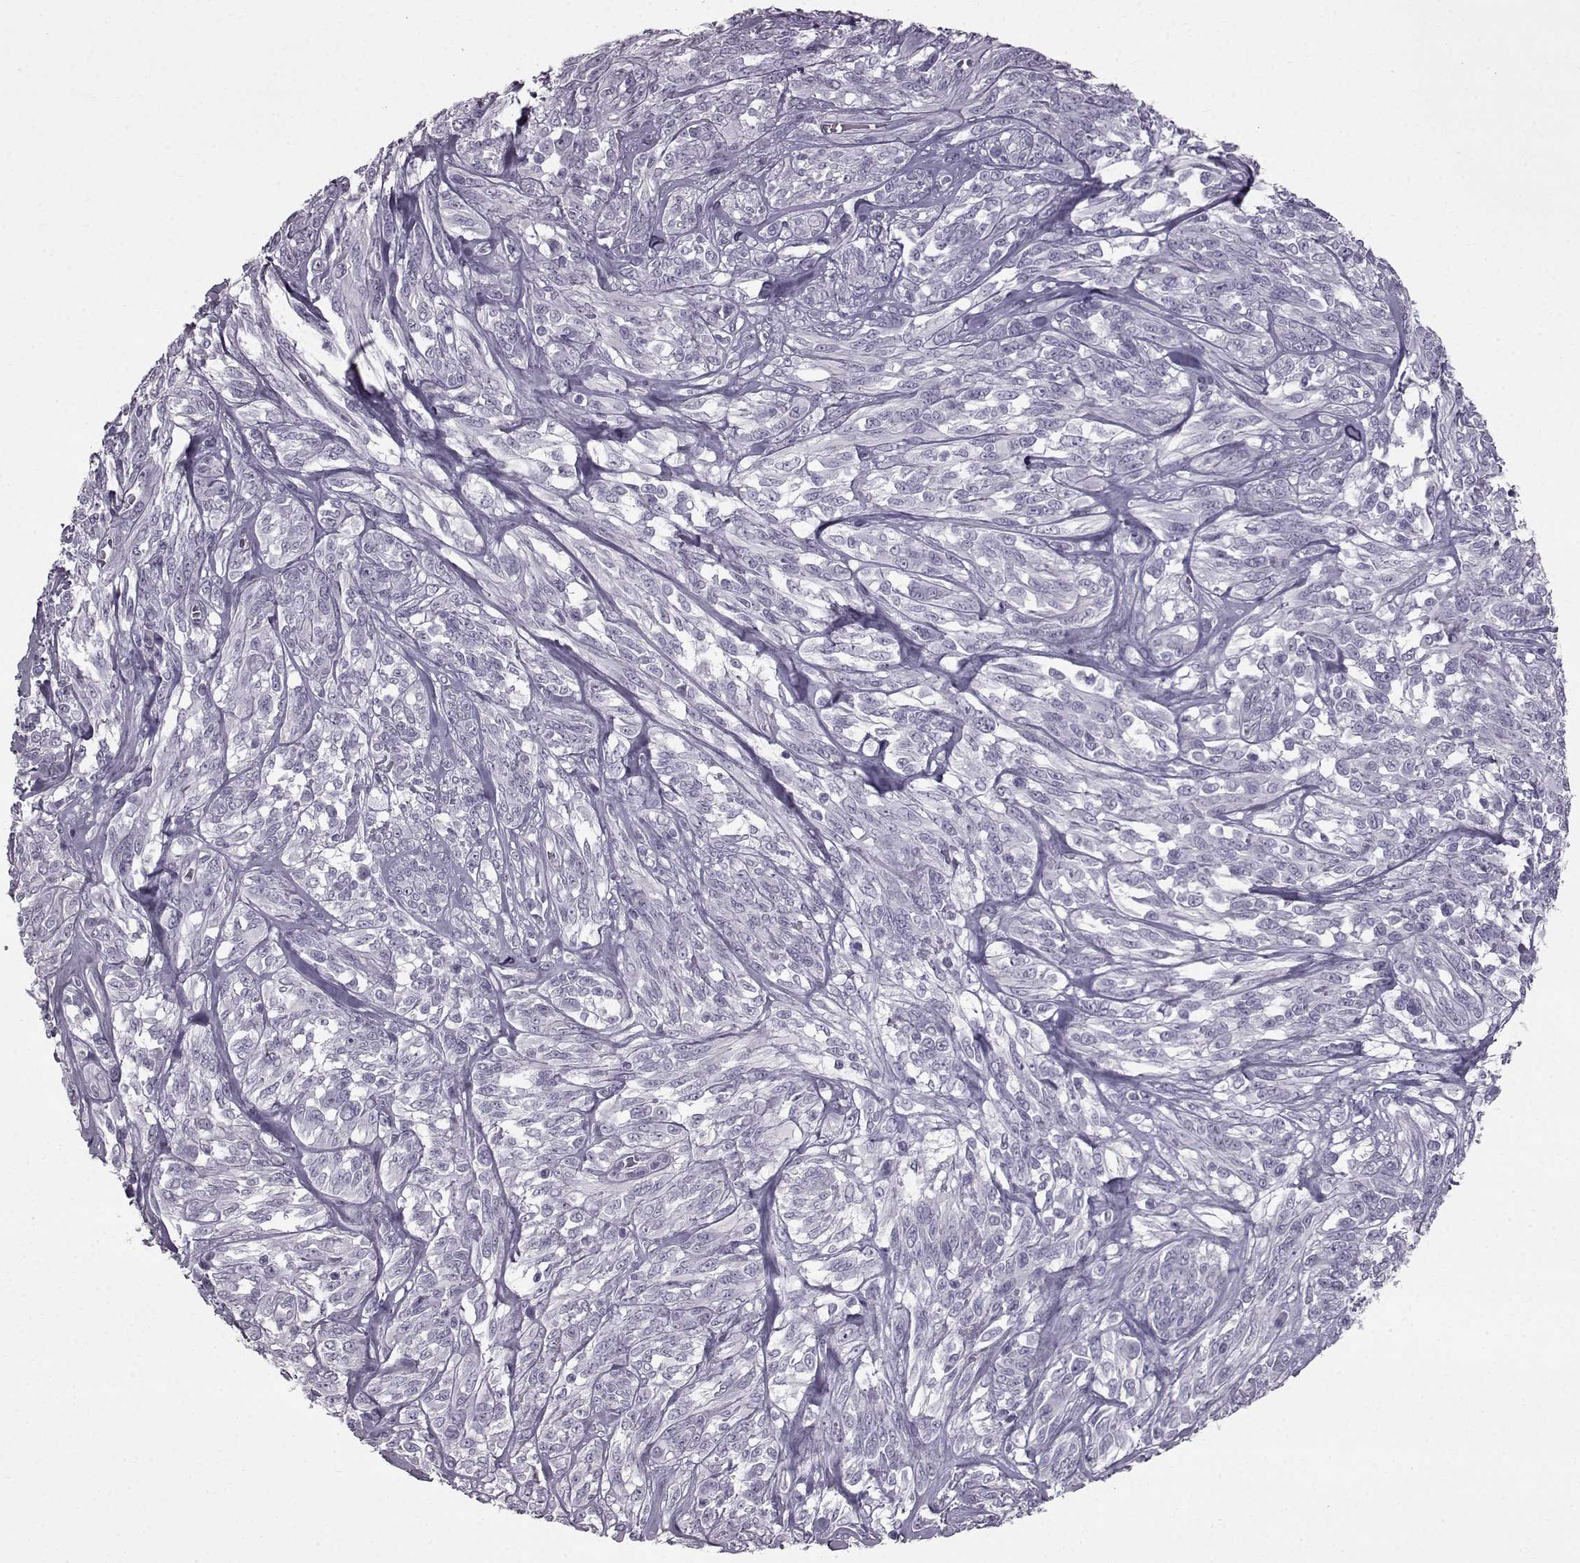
{"staining": {"intensity": "negative", "quantity": "none", "location": "none"}, "tissue": "melanoma", "cell_type": "Tumor cells", "image_type": "cancer", "snomed": [{"axis": "morphology", "description": "Malignant melanoma, NOS"}, {"axis": "topography", "description": "Skin"}], "caption": "This photomicrograph is of malignant melanoma stained with immunohistochemistry (IHC) to label a protein in brown with the nuclei are counter-stained blue. There is no expression in tumor cells.", "gene": "SLC28A2", "patient": {"sex": "female", "age": 91}}